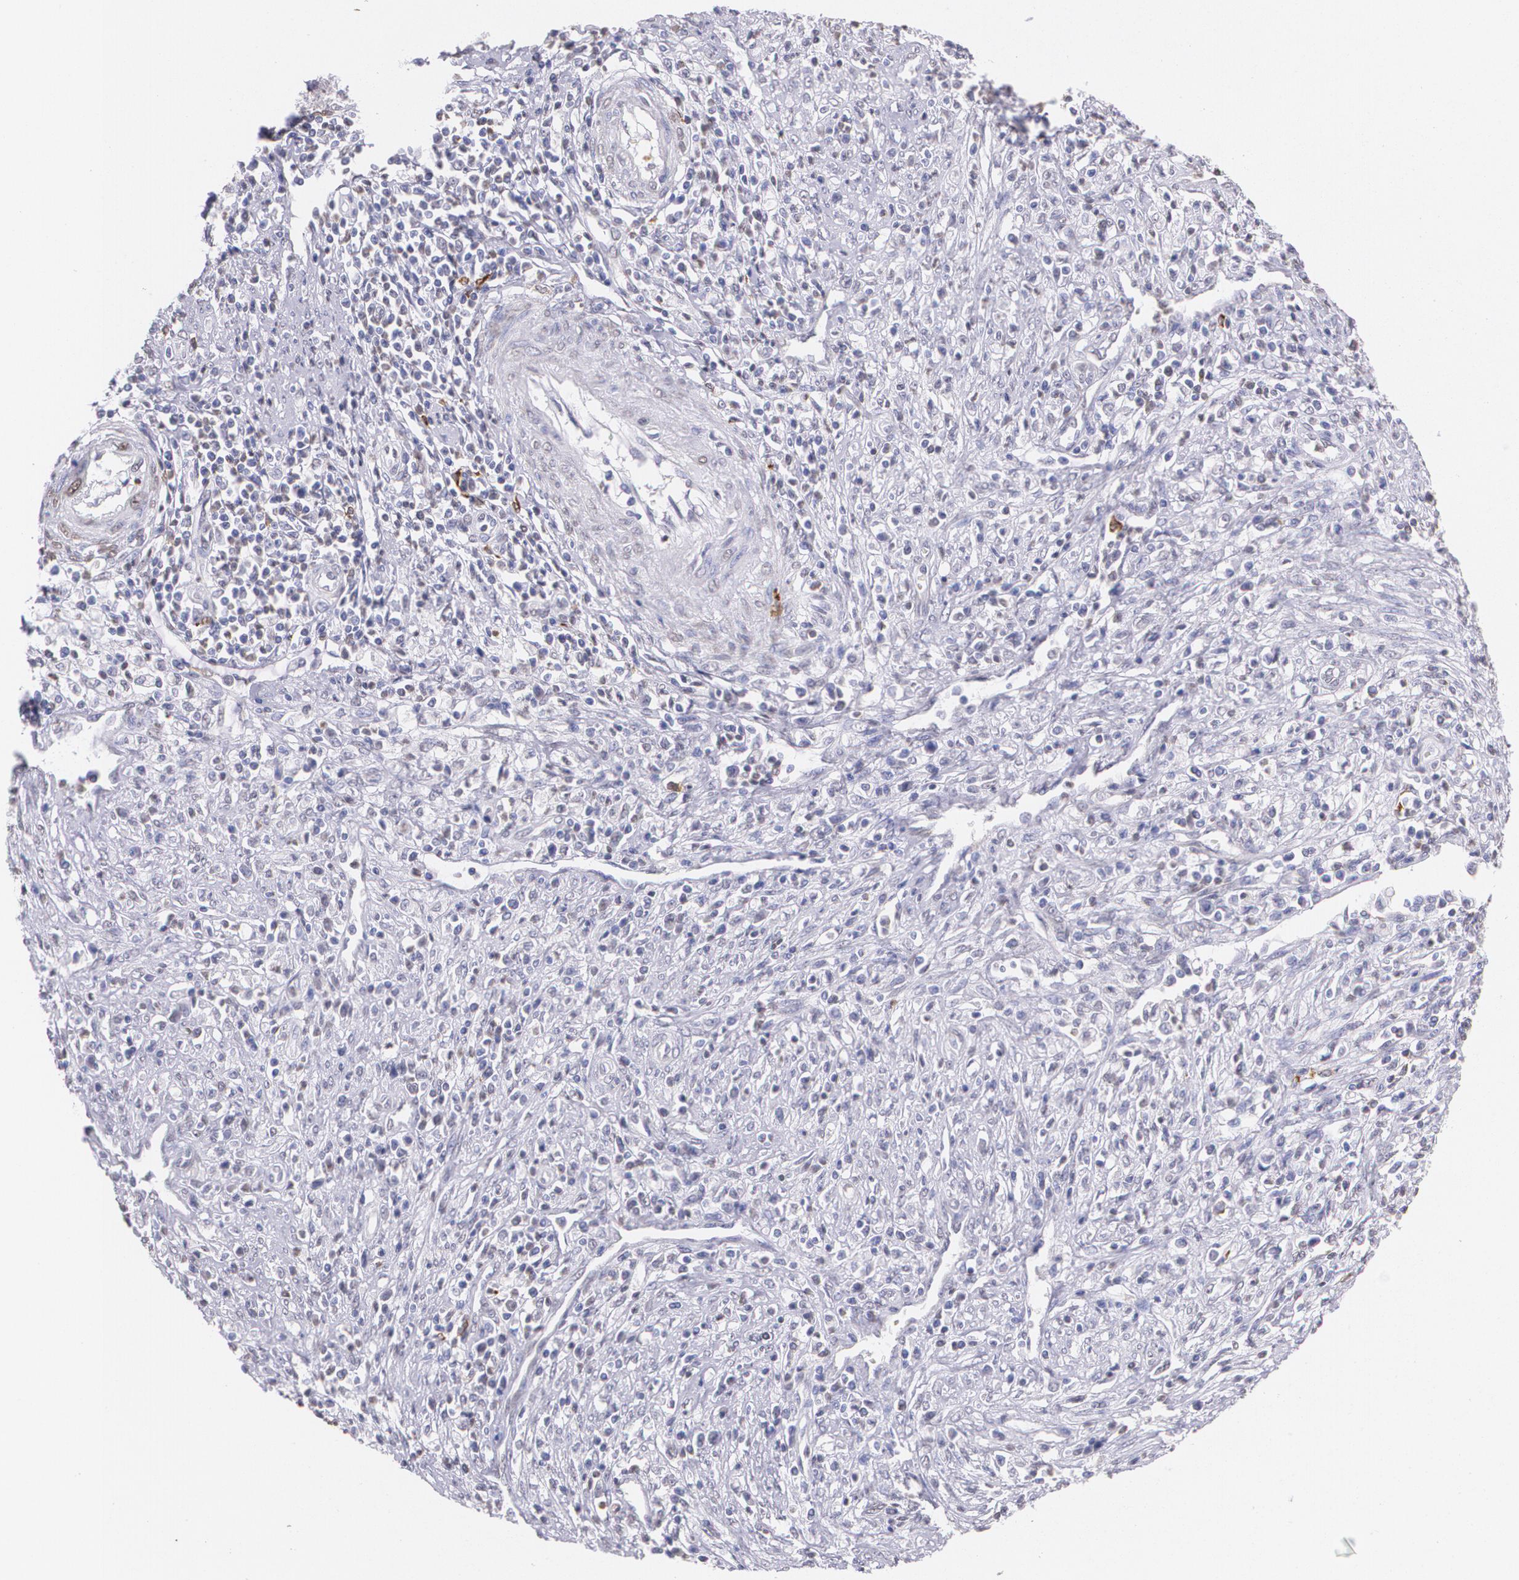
{"staining": {"intensity": "negative", "quantity": "none", "location": "none"}, "tissue": "cervical cancer", "cell_type": "Tumor cells", "image_type": "cancer", "snomed": [{"axis": "morphology", "description": "Adenocarcinoma, NOS"}, {"axis": "topography", "description": "Cervix"}], "caption": "DAB (3,3'-diaminobenzidine) immunohistochemical staining of human adenocarcinoma (cervical) reveals no significant staining in tumor cells. The staining was performed using DAB to visualize the protein expression in brown, while the nuclei were stained in blue with hematoxylin (Magnification: 20x).", "gene": "RTN1", "patient": {"sex": "female", "age": 36}}